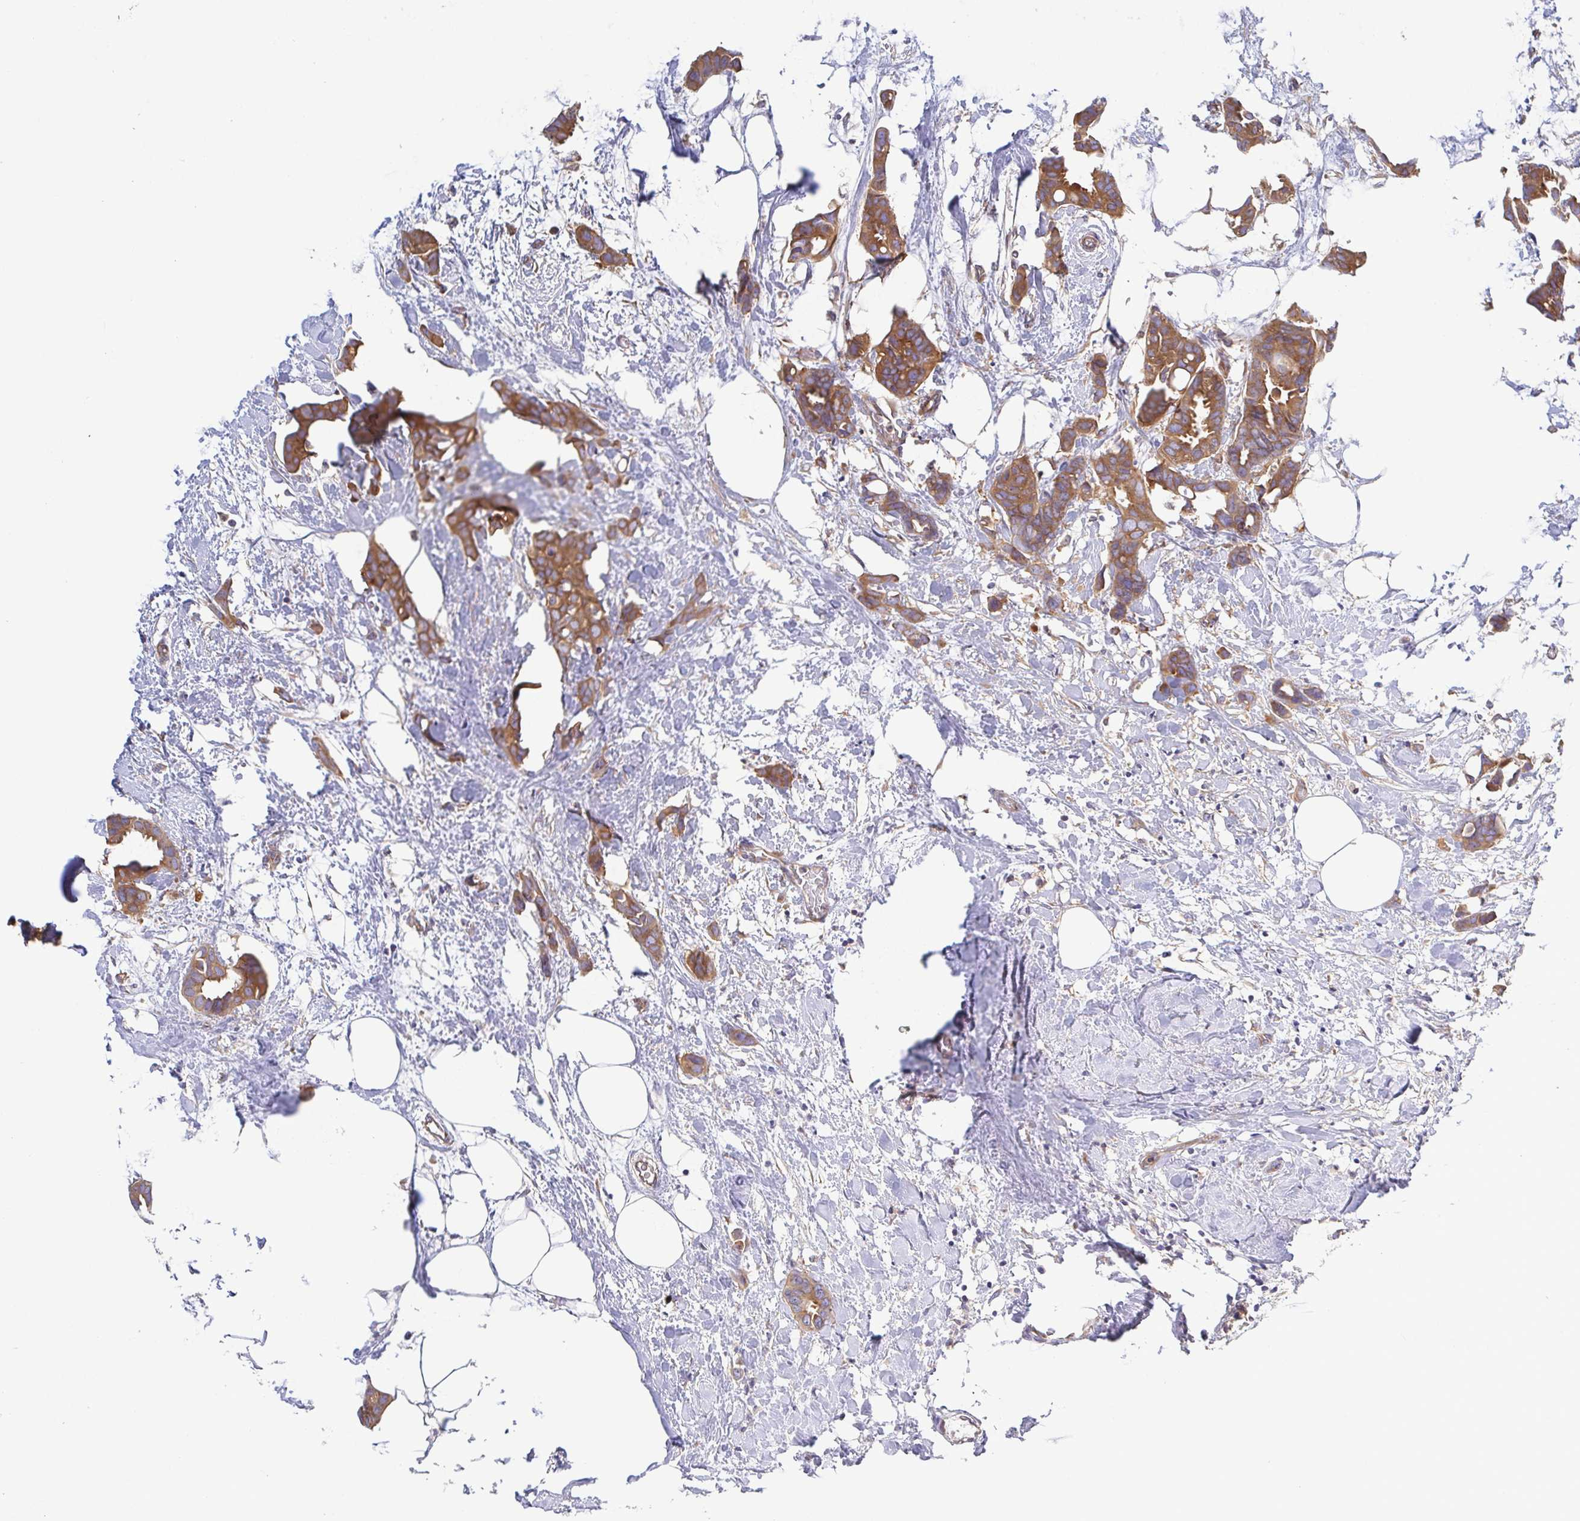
{"staining": {"intensity": "moderate", "quantity": ">75%", "location": "cytoplasmic/membranous"}, "tissue": "breast cancer", "cell_type": "Tumor cells", "image_type": "cancer", "snomed": [{"axis": "morphology", "description": "Duct carcinoma"}, {"axis": "topography", "description": "Breast"}], "caption": "Immunohistochemistry (IHC) image of human breast cancer (infiltrating ductal carcinoma) stained for a protein (brown), which shows medium levels of moderate cytoplasmic/membranous positivity in approximately >75% of tumor cells.", "gene": "KIF5B", "patient": {"sex": "female", "age": 62}}